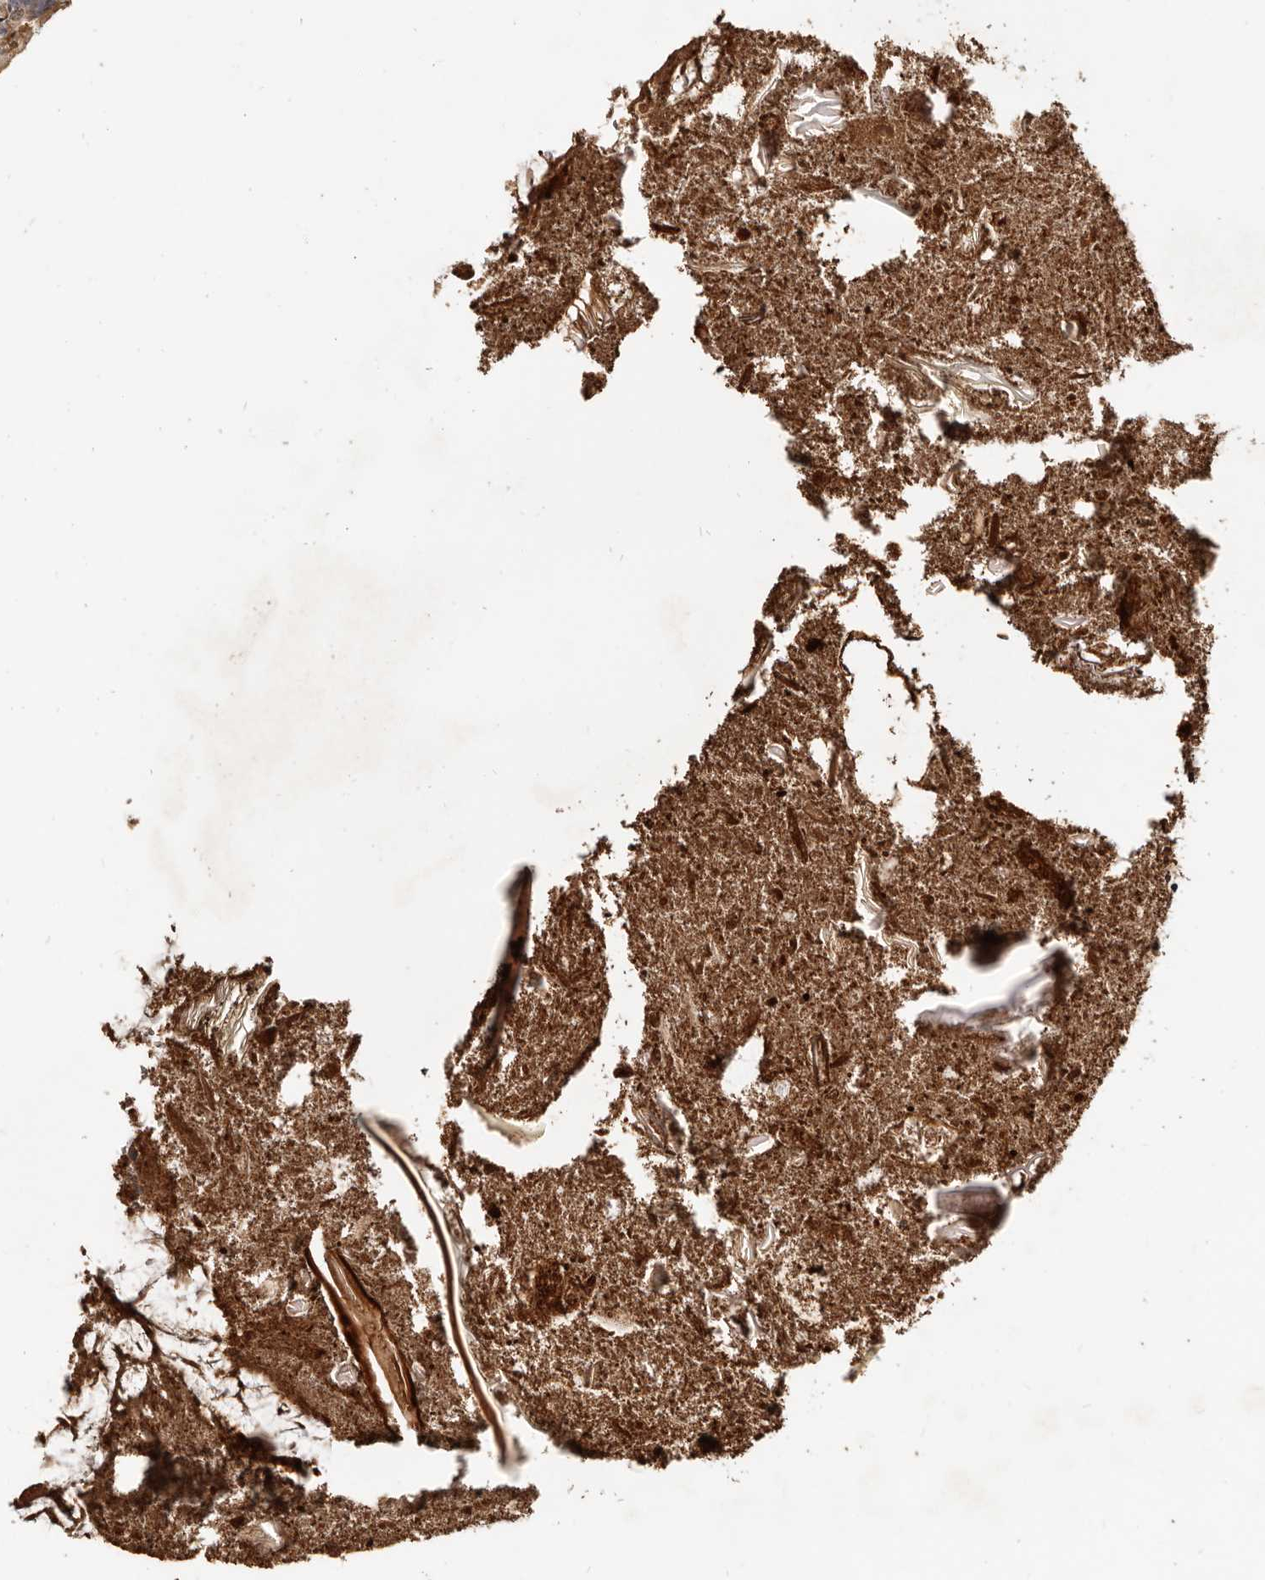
{"staining": {"intensity": "moderate", "quantity": ">75%", "location": "cytoplasmic/membranous"}, "tissue": "appendix", "cell_type": "Glandular cells", "image_type": "normal", "snomed": [{"axis": "morphology", "description": "Normal tissue, NOS"}, {"axis": "topography", "description": "Appendix"}], "caption": "Protein expression by immunohistochemistry exhibits moderate cytoplasmic/membranous staining in approximately >75% of glandular cells in normal appendix.", "gene": "AKAP7", "patient": {"sex": "female", "age": 17}}